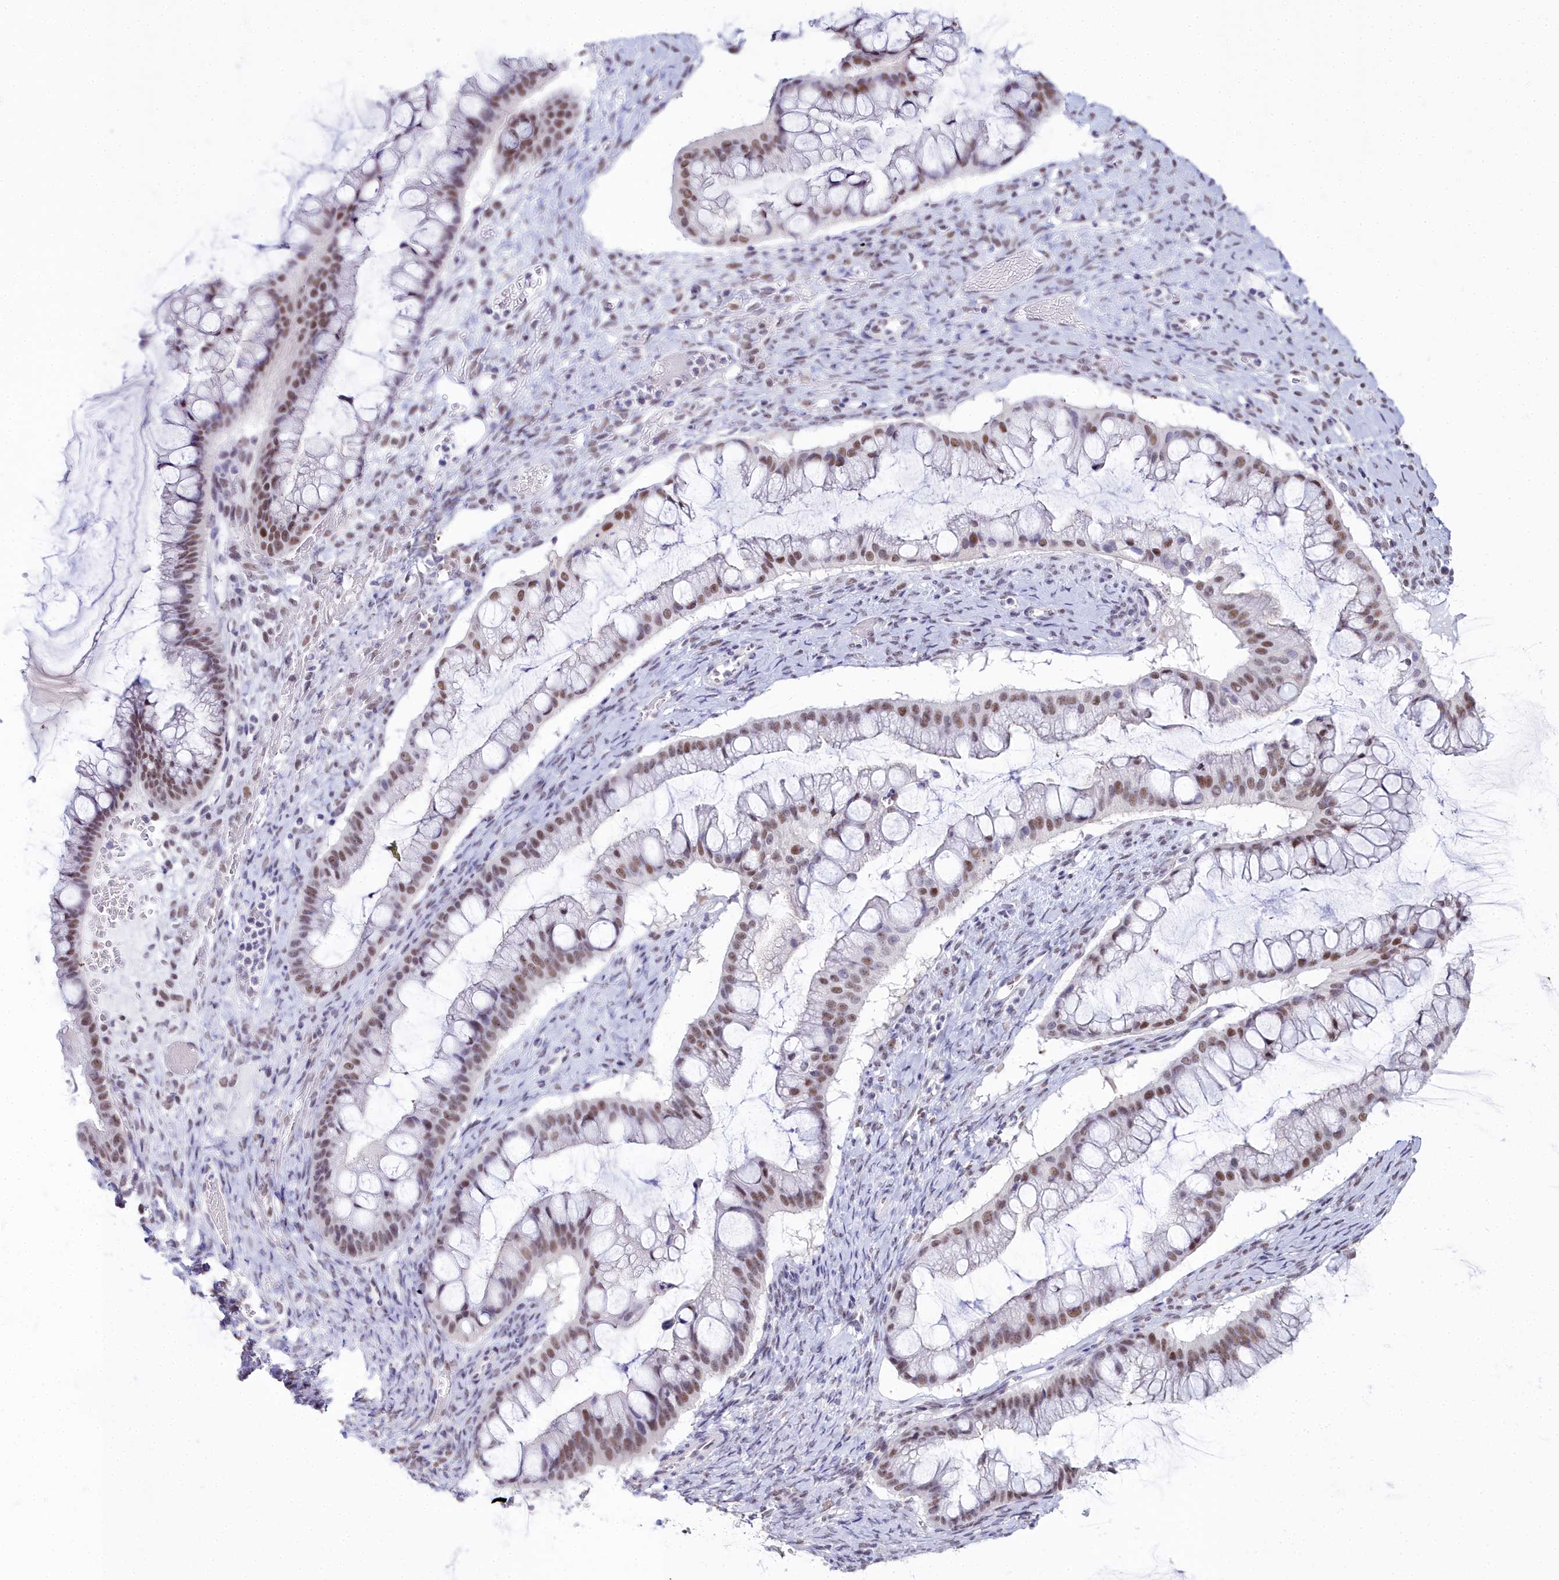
{"staining": {"intensity": "moderate", "quantity": ">75%", "location": "nuclear"}, "tissue": "ovarian cancer", "cell_type": "Tumor cells", "image_type": "cancer", "snomed": [{"axis": "morphology", "description": "Cystadenocarcinoma, mucinous, NOS"}, {"axis": "topography", "description": "Ovary"}], "caption": "Immunohistochemical staining of human ovarian mucinous cystadenocarcinoma demonstrates medium levels of moderate nuclear staining in approximately >75% of tumor cells.", "gene": "RBM12", "patient": {"sex": "female", "age": 73}}